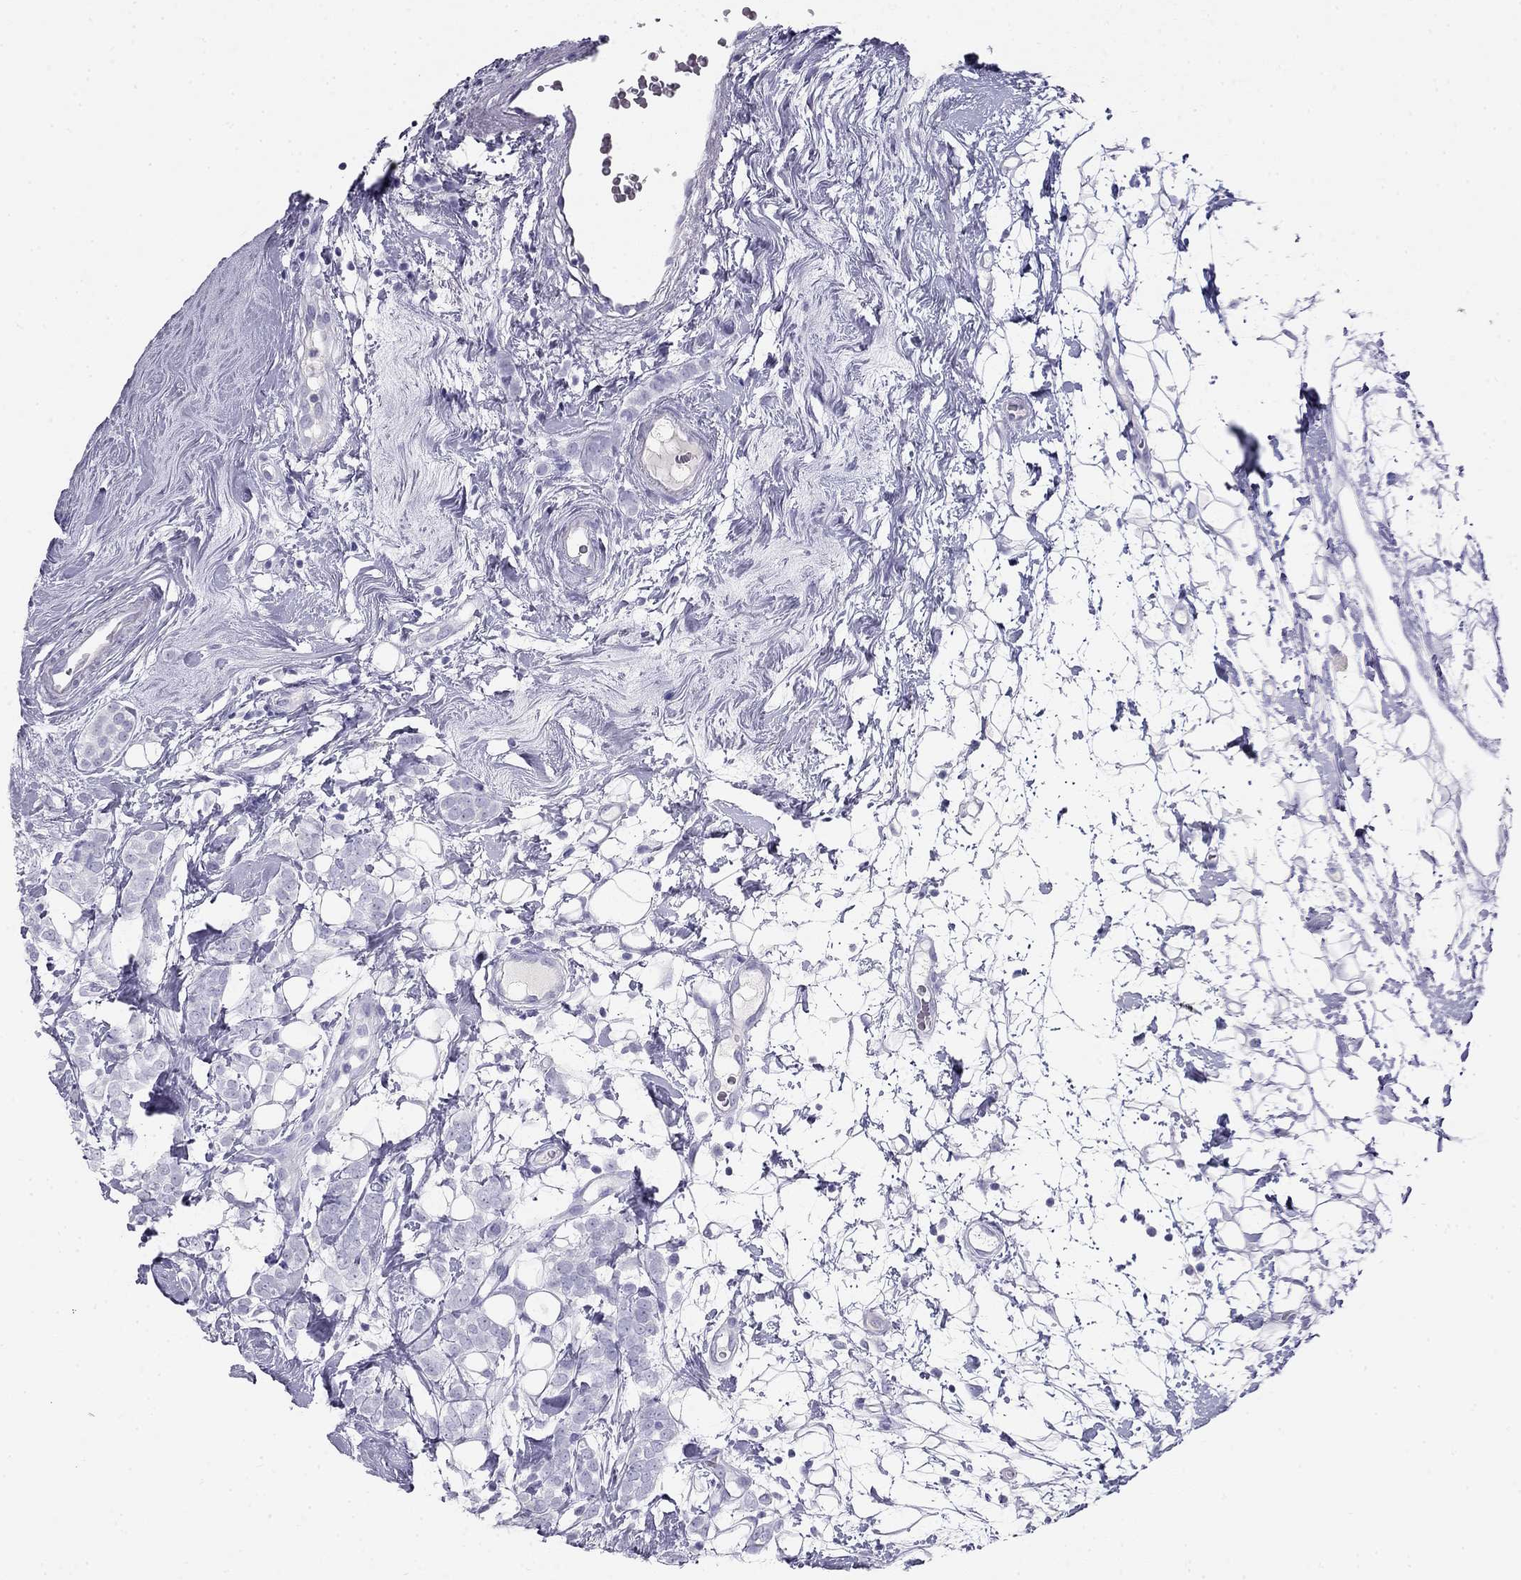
{"staining": {"intensity": "negative", "quantity": "none", "location": "none"}, "tissue": "breast cancer", "cell_type": "Tumor cells", "image_type": "cancer", "snomed": [{"axis": "morphology", "description": "Lobular carcinoma"}, {"axis": "topography", "description": "Breast"}], "caption": "Tumor cells are negative for protein expression in human breast lobular carcinoma. (Stains: DAB immunohistochemistry with hematoxylin counter stain, Microscopy: brightfield microscopy at high magnification).", "gene": "KLRG1", "patient": {"sex": "female", "age": 49}}